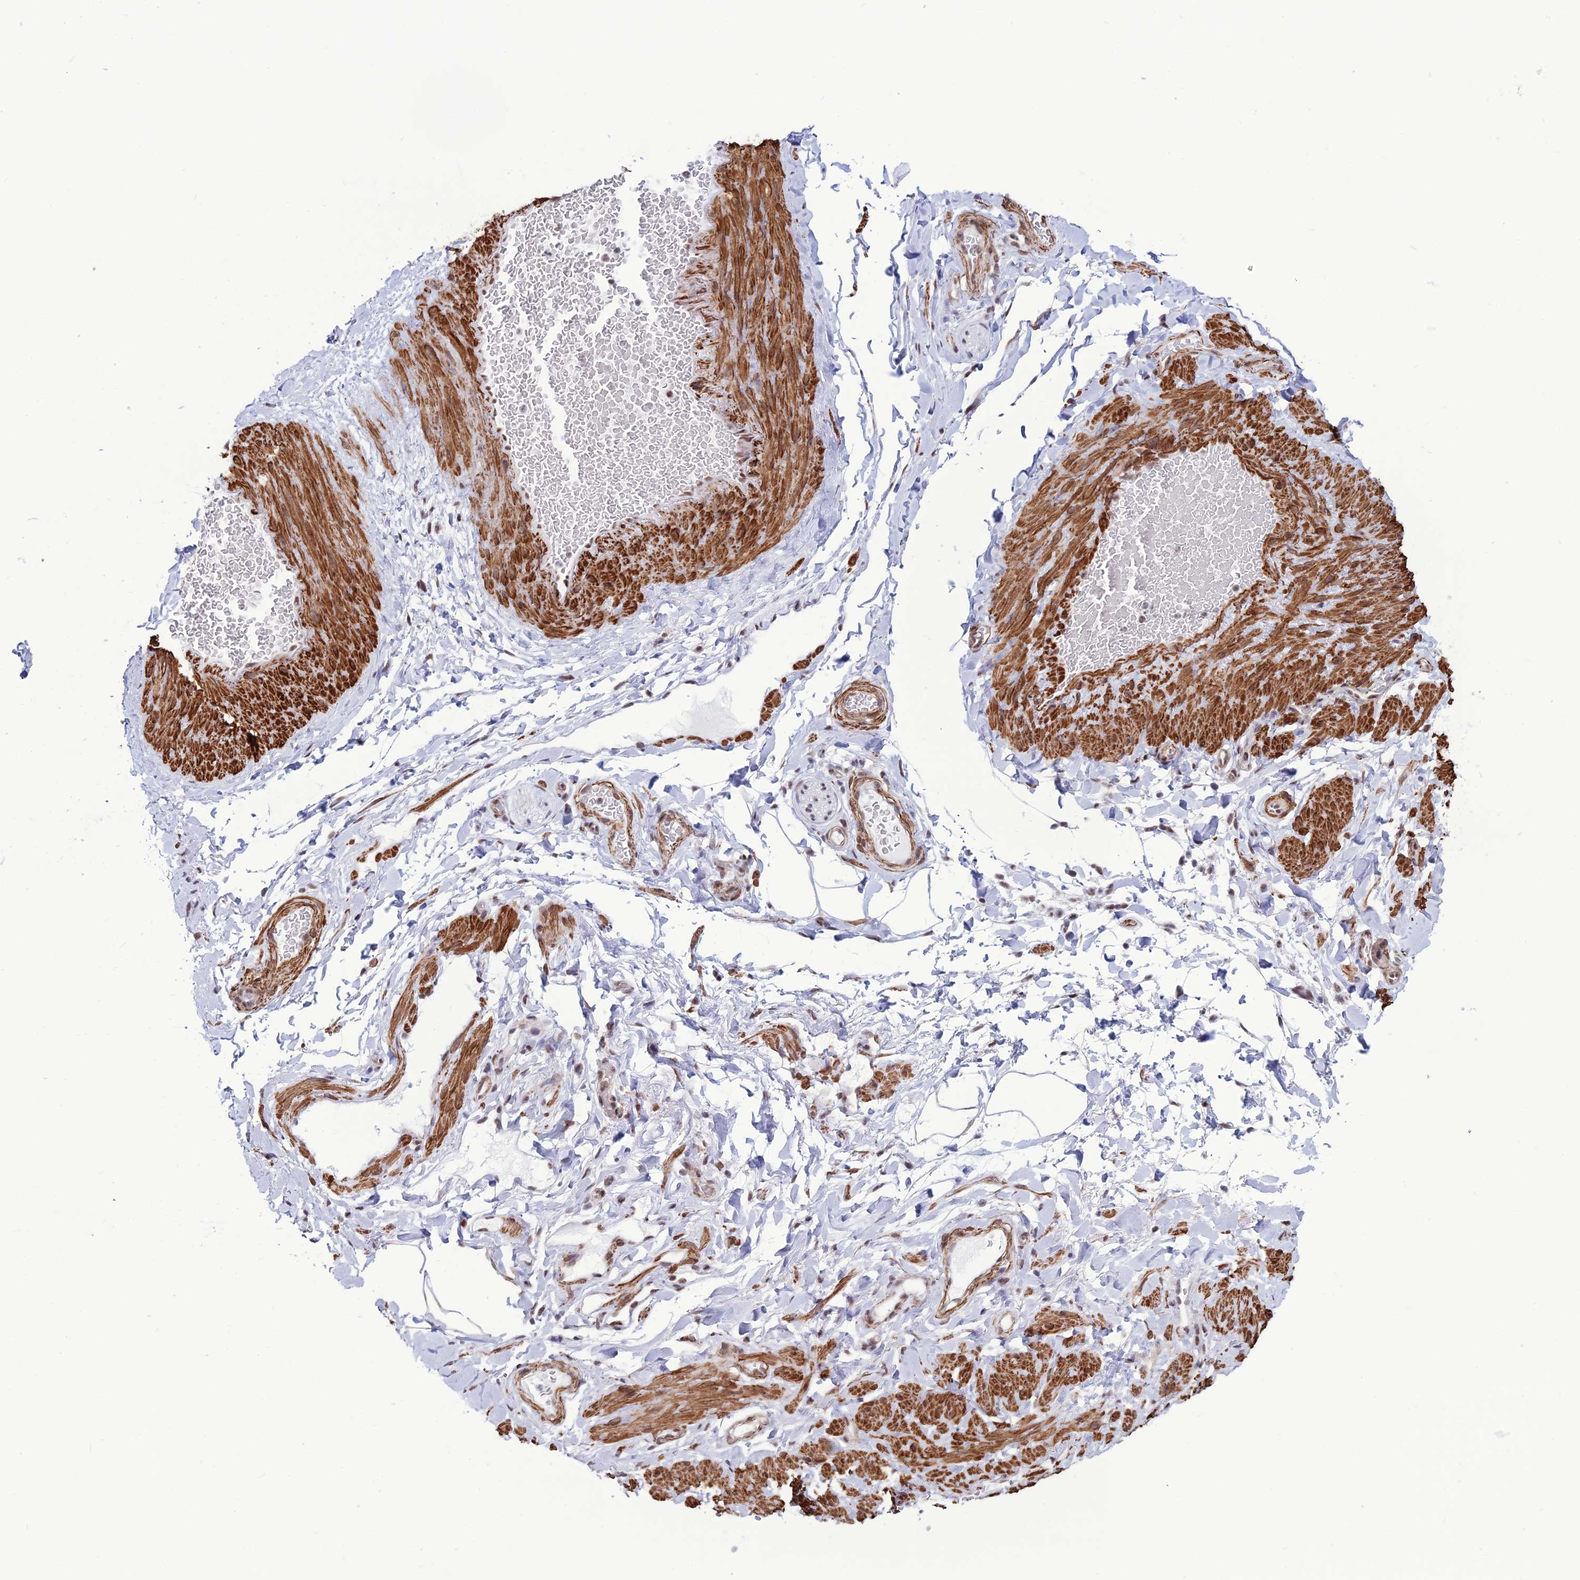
{"staining": {"intensity": "moderate", "quantity": ">75%", "location": "nuclear"}, "tissue": "adipose tissue", "cell_type": "Adipocytes", "image_type": "normal", "snomed": [{"axis": "morphology", "description": "Normal tissue, NOS"}, {"axis": "topography", "description": "Soft tissue"}, {"axis": "topography", "description": "Vascular tissue"}], "caption": "This photomicrograph displays immunohistochemistry staining of benign adipose tissue, with medium moderate nuclear expression in approximately >75% of adipocytes.", "gene": "U2AF1", "patient": {"sex": "male", "age": 54}}